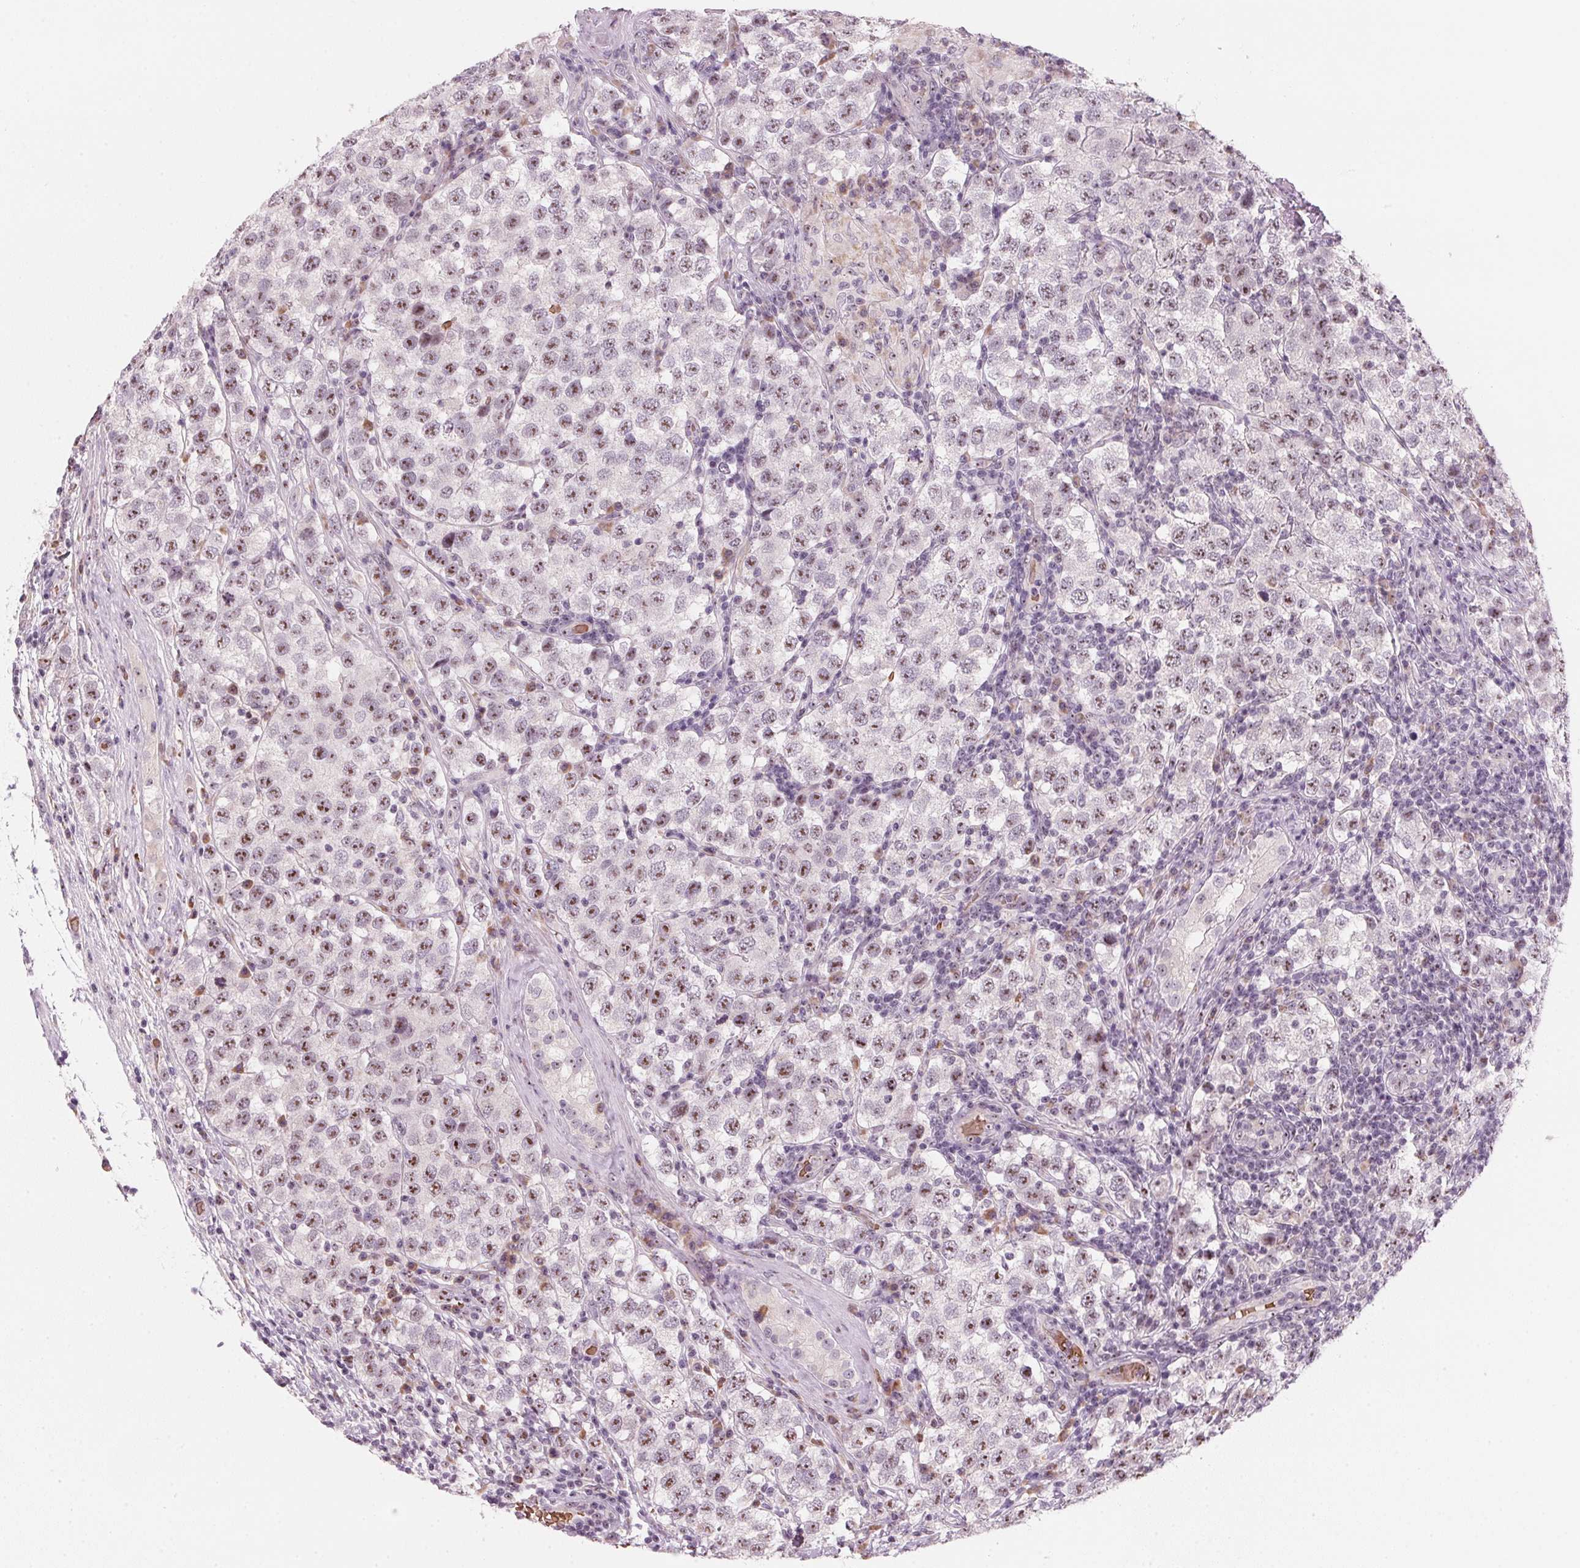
{"staining": {"intensity": "moderate", "quantity": ">75%", "location": "nuclear"}, "tissue": "testis cancer", "cell_type": "Tumor cells", "image_type": "cancer", "snomed": [{"axis": "morphology", "description": "Seminoma, NOS"}, {"axis": "topography", "description": "Testis"}], "caption": "Moderate nuclear positivity for a protein is identified in about >75% of tumor cells of seminoma (testis) using immunohistochemistry.", "gene": "DNTTIP2", "patient": {"sex": "male", "age": 34}}